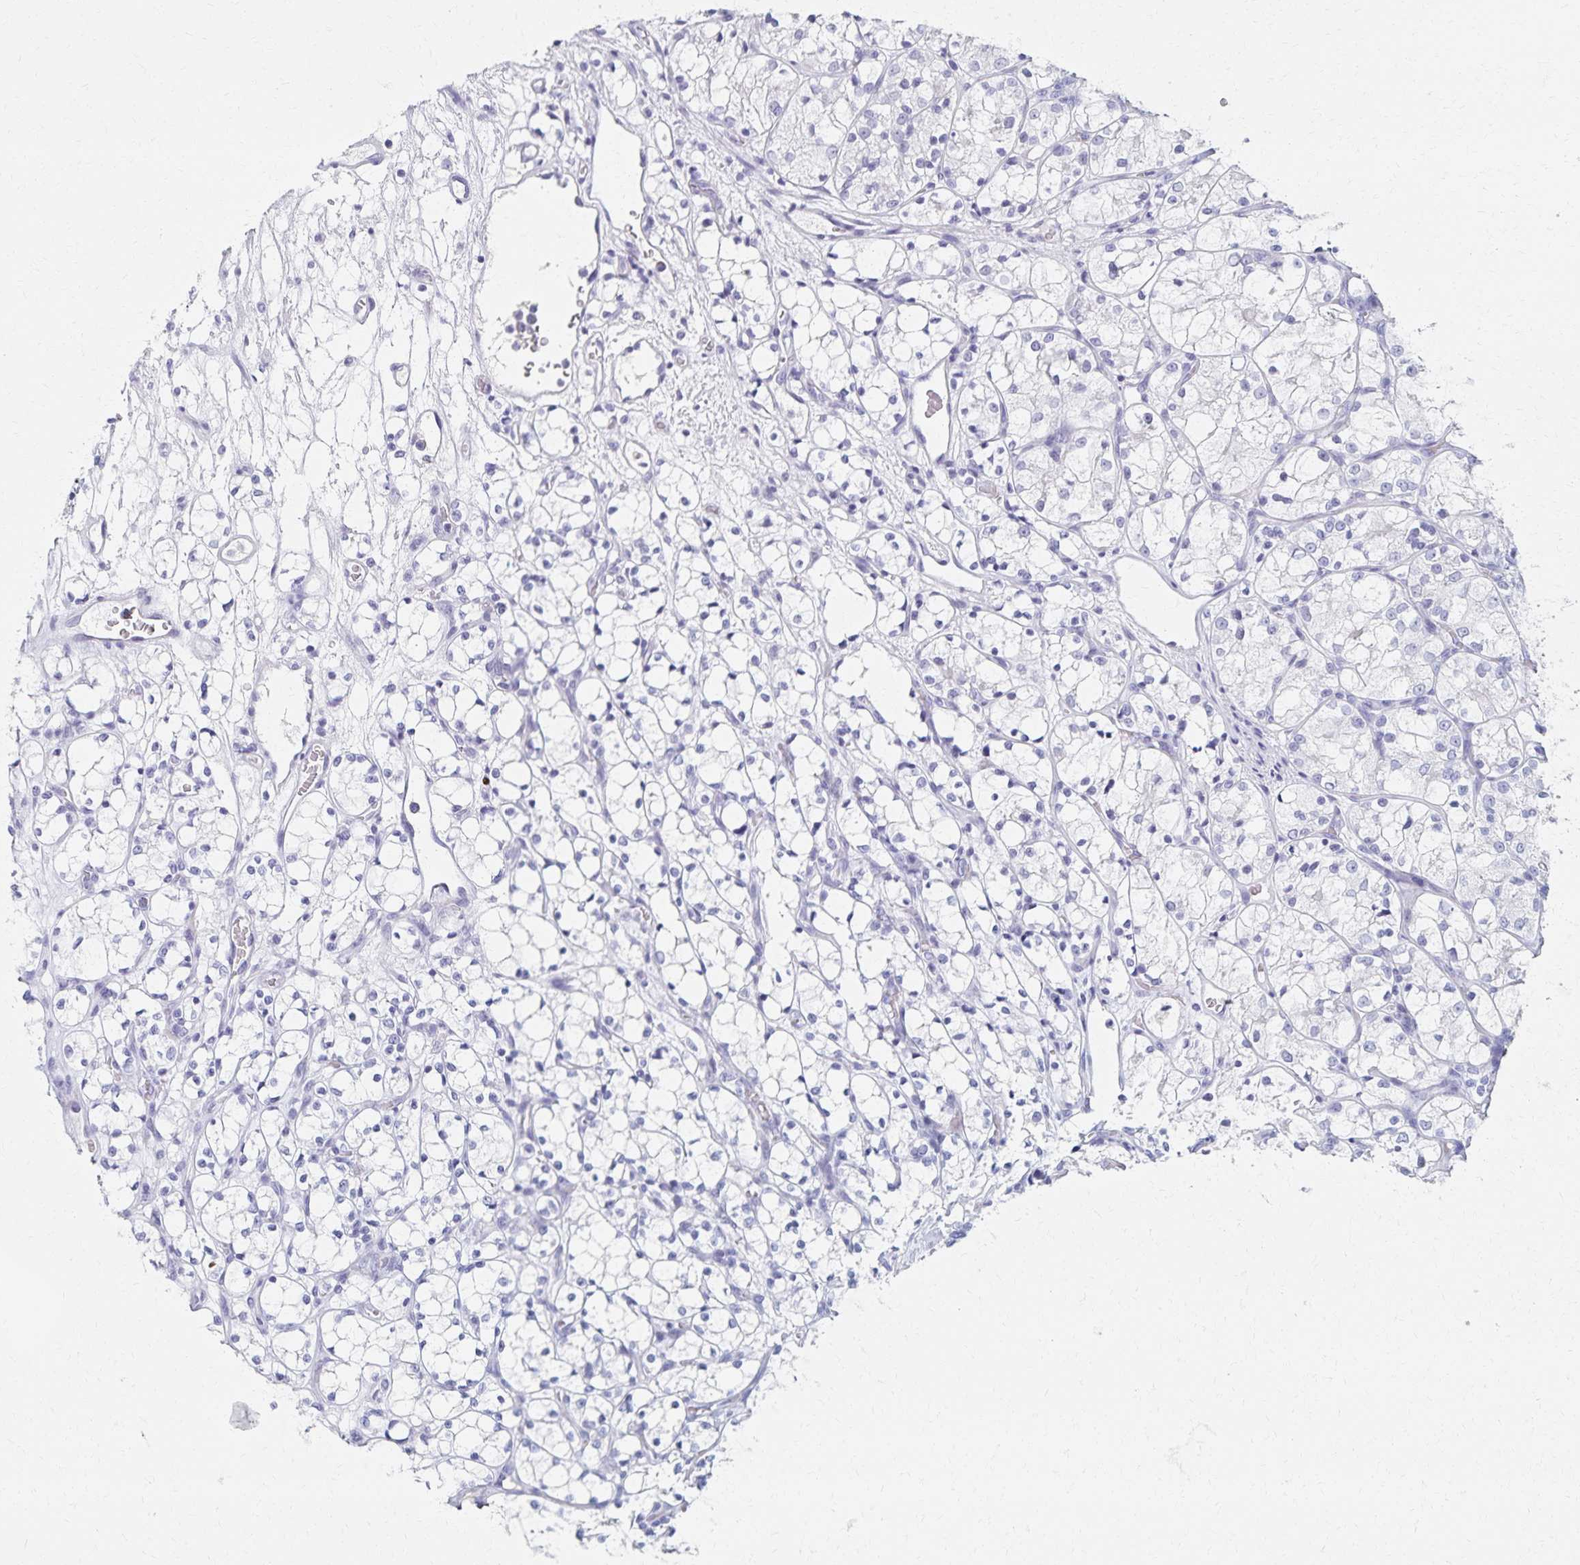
{"staining": {"intensity": "negative", "quantity": "none", "location": "none"}, "tissue": "renal cancer", "cell_type": "Tumor cells", "image_type": "cancer", "snomed": [{"axis": "morphology", "description": "Adenocarcinoma, NOS"}, {"axis": "topography", "description": "Kidney"}], "caption": "There is no significant staining in tumor cells of renal cancer (adenocarcinoma). (DAB IHC, high magnification).", "gene": "C2orf50", "patient": {"sex": "female", "age": 69}}